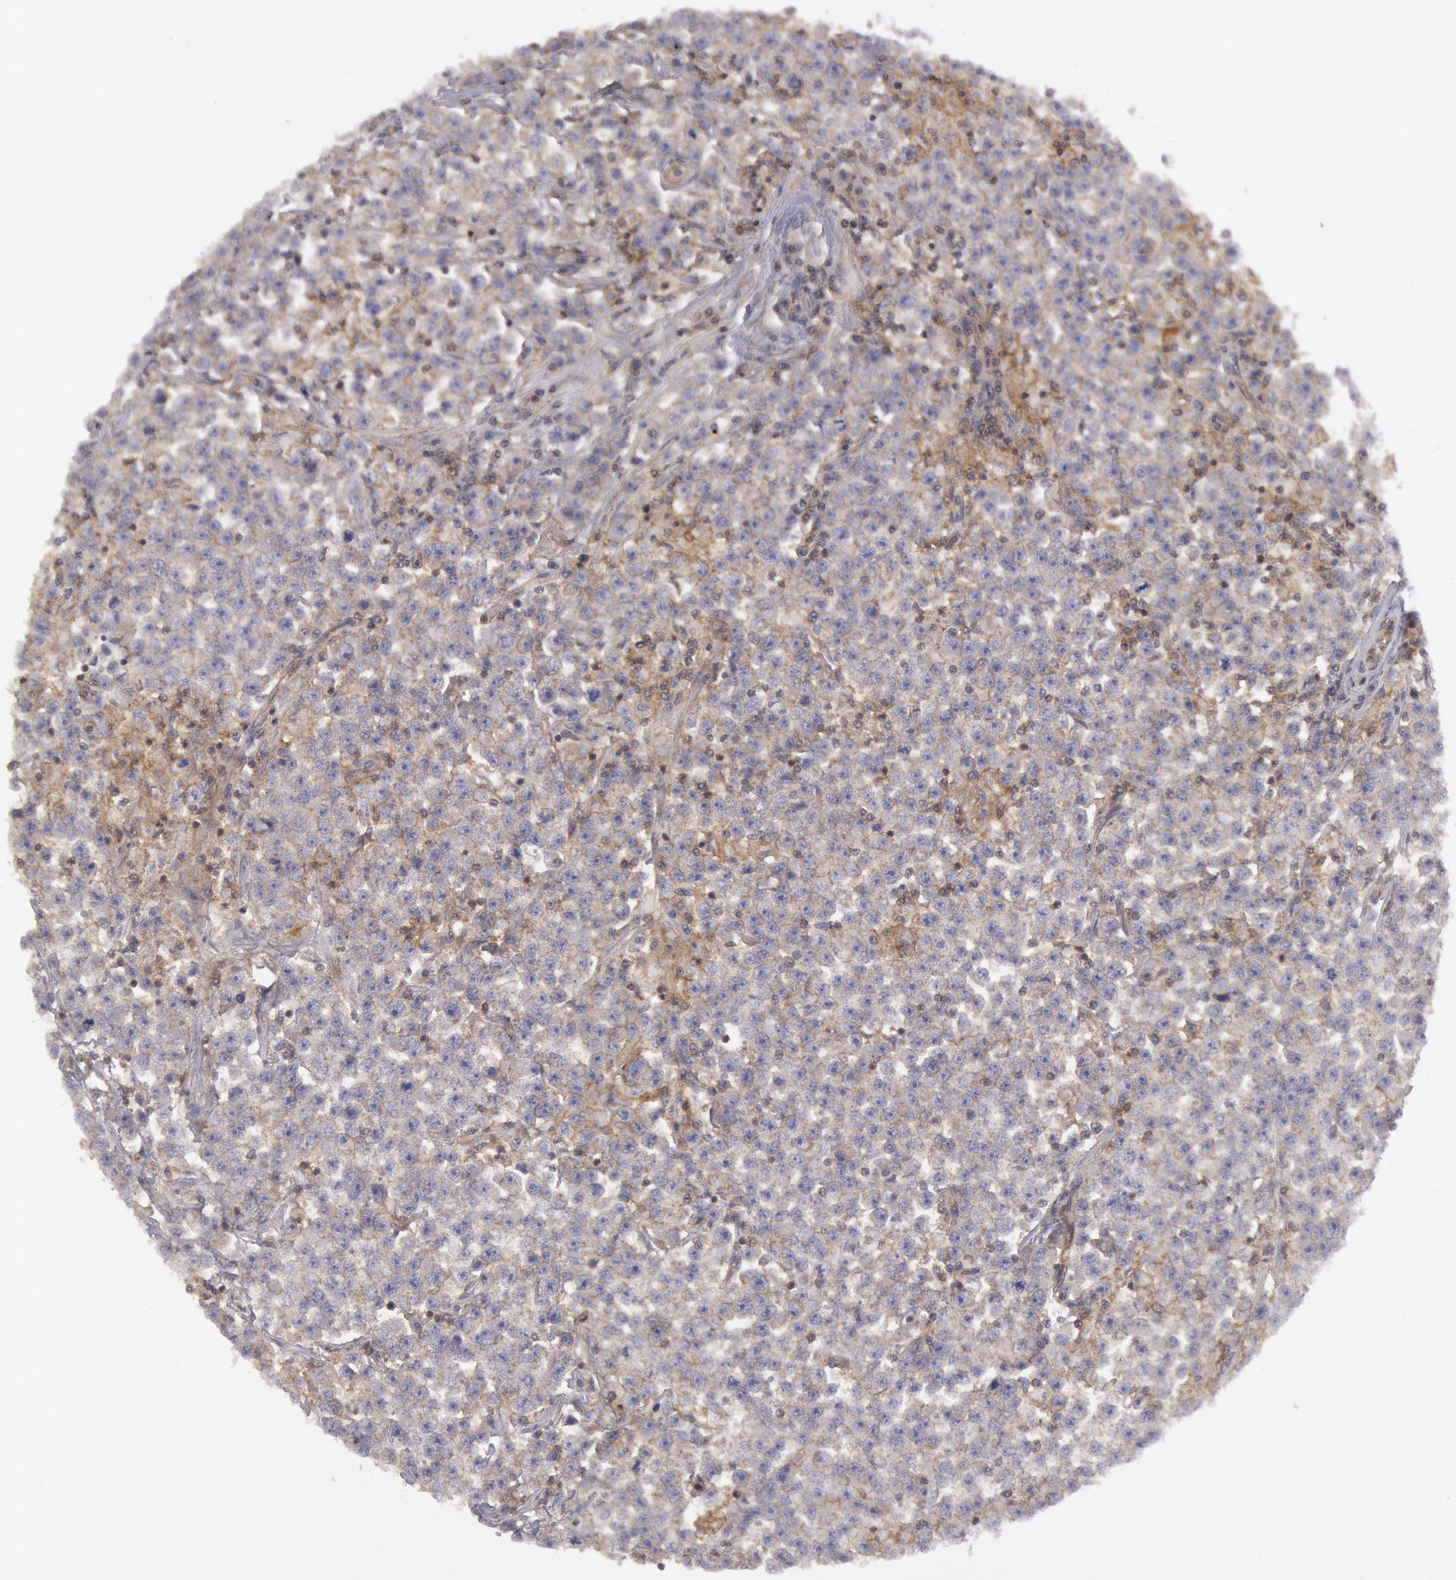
{"staining": {"intensity": "weak", "quantity": "<25%", "location": "cytoplasmic/membranous"}, "tissue": "testis cancer", "cell_type": "Tumor cells", "image_type": "cancer", "snomed": [{"axis": "morphology", "description": "Seminoma, NOS"}, {"axis": "topography", "description": "Testis"}], "caption": "Seminoma (testis) stained for a protein using IHC shows no staining tumor cells.", "gene": "STX4", "patient": {"sex": "male", "age": 33}}